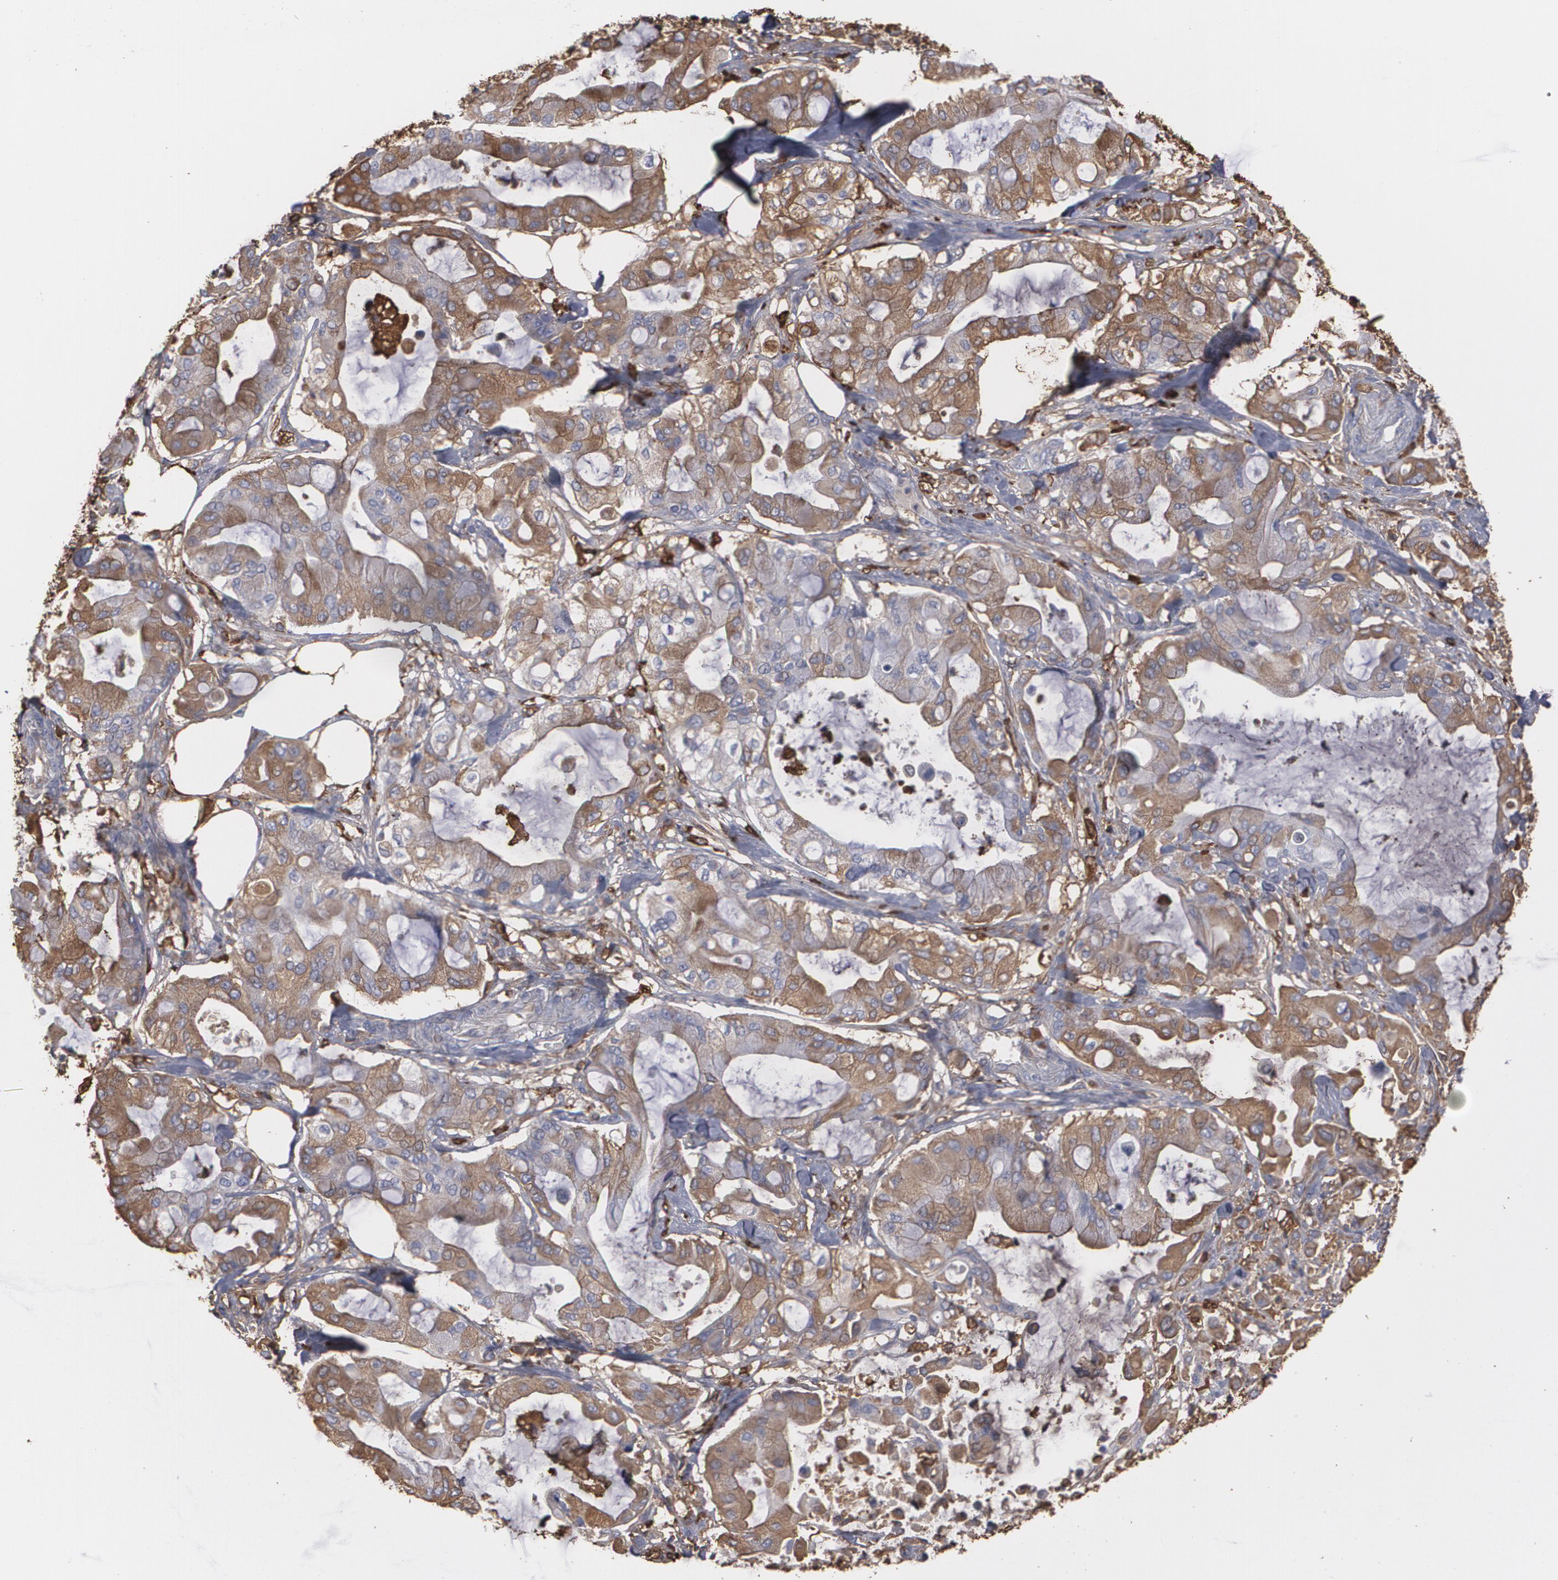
{"staining": {"intensity": "moderate", "quantity": ">75%", "location": "cytoplasmic/membranous"}, "tissue": "pancreatic cancer", "cell_type": "Tumor cells", "image_type": "cancer", "snomed": [{"axis": "morphology", "description": "Adenocarcinoma, NOS"}, {"axis": "morphology", "description": "Adenocarcinoma, metastatic, NOS"}, {"axis": "topography", "description": "Lymph node"}, {"axis": "topography", "description": "Pancreas"}, {"axis": "topography", "description": "Duodenum"}], "caption": "Moderate cytoplasmic/membranous positivity is identified in about >75% of tumor cells in metastatic adenocarcinoma (pancreatic).", "gene": "ODC1", "patient": {"sex": "female", "age": 64}}